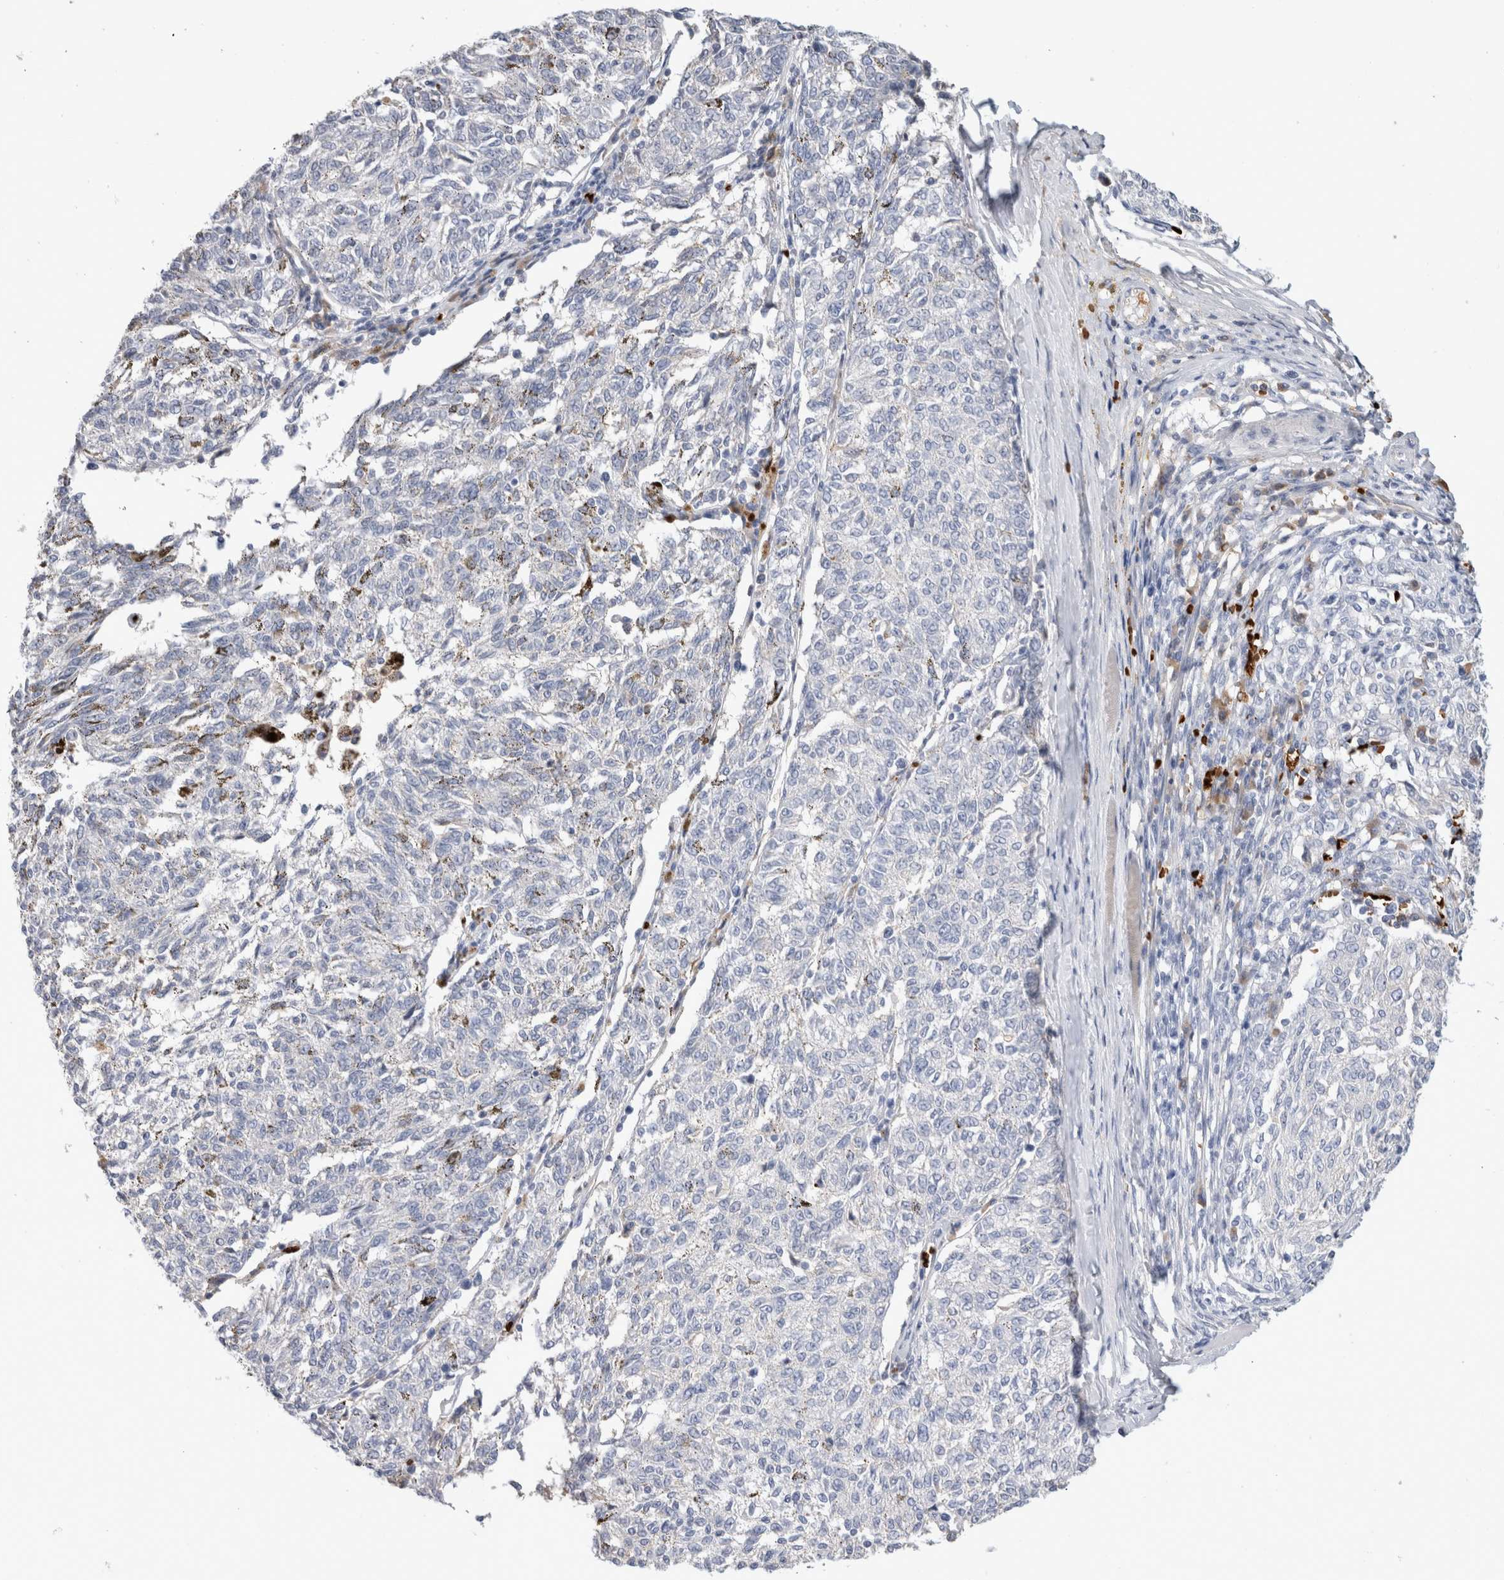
{"staining": {"intensity": "moderate", "quantity": "<25%", "location": "cytoplasmic/membranous"}, "tissue": "melanoma", "cell_type": "Tumor cells", "image_type": "cancer", "snomed": [{"axis": "morphology", "description": "Malignant melanoma, NOS"}, {"axis": "topography", "description": "Skin"}], "caption": "Moderate cytoplasmic/membranous staining is seen in approximately <25% of tumor cells in melanoma.", "gene": "CA1", "patient": {"sex": "female", "age": 72}}